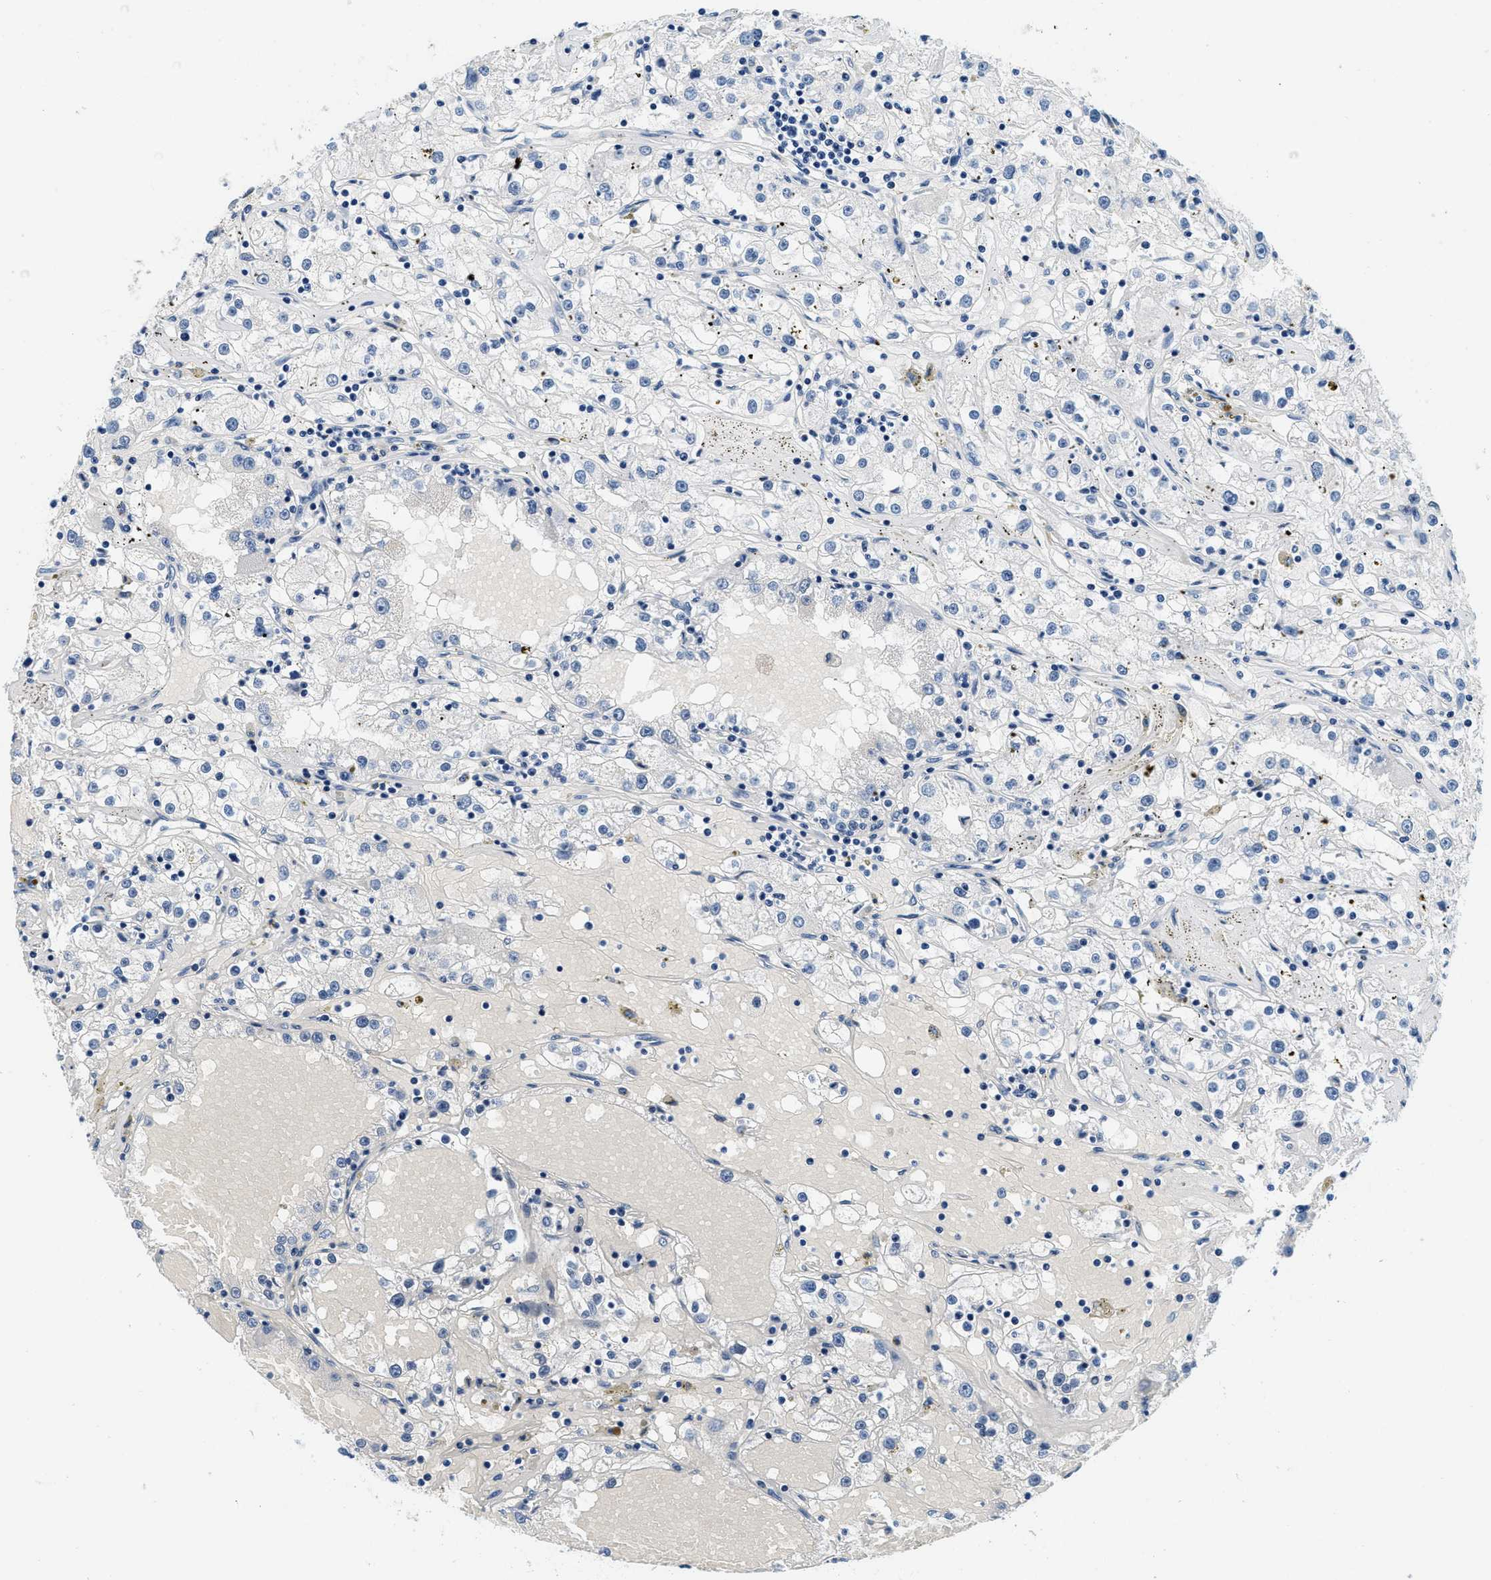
{"staining": {"intensity": "negative", "quantity": "none", "location": "none"}, "tissue": "renal cancer", "cell_type": "Tumor cells", "image_type": "cancer", "snomed": [{"axis": "morphology", "description": "Adenocarcinoma, NOS"}, {"axis": "topography", "description": "Kidney"}], "caption": "An immunohistochemistry (IHC) photomicrograph of renal adenocarcinoma is shown. There is no staining in tumor cells of renal adenocarcinoma.", "gene": "GSTM3", "patient": {"sex": "male", "age": 56}}